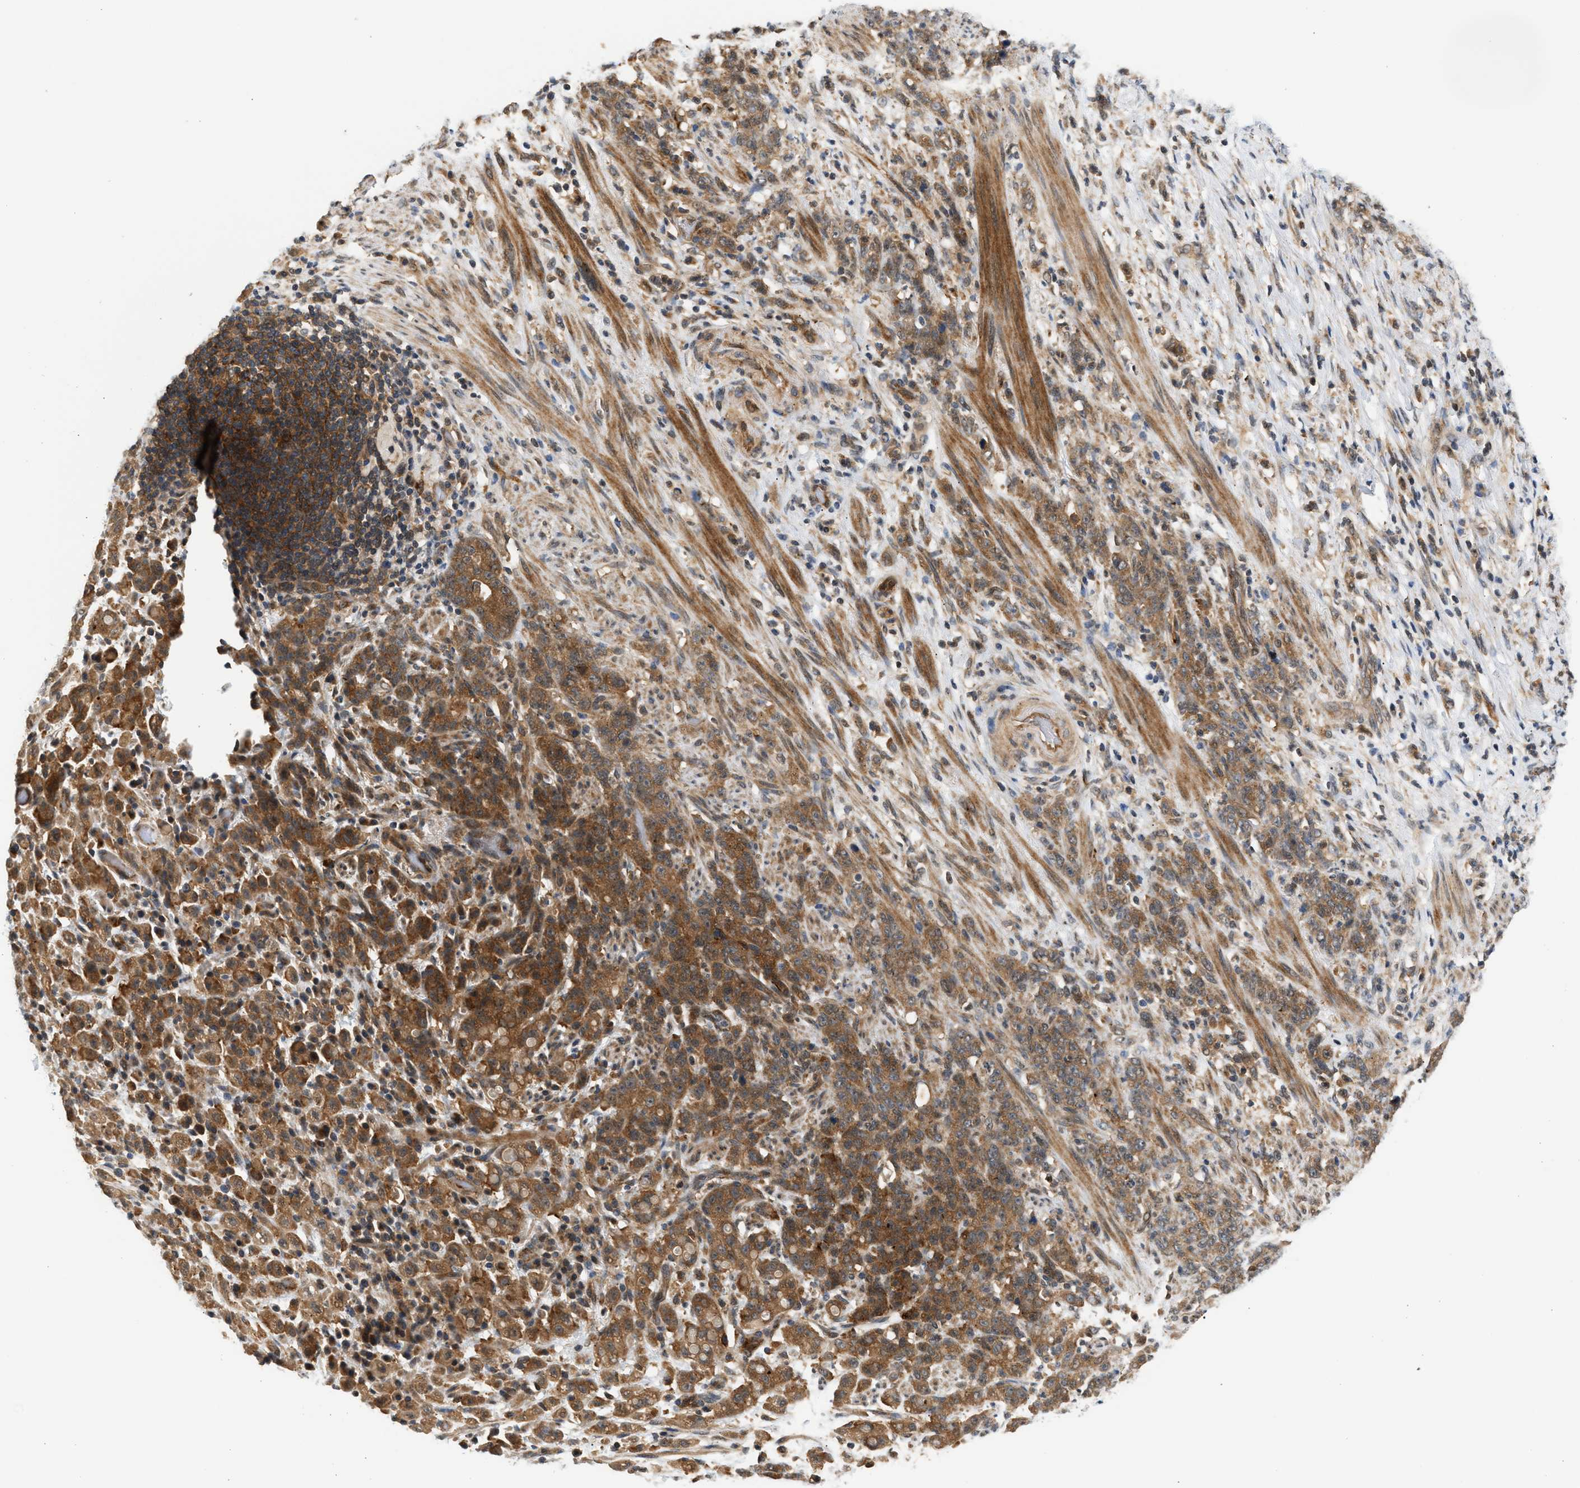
{"staining": {"intensity": "moderate", "quantity": ">75%", "location": "cytoplasmic/membranous"}, "tissue": "stomach cancer", "cell_type": "Tumor cells", "image_type": "cancer", "snomed": [{"axis": "morphology", "description": "Adenocarcinoma, NOS"}, {"axis": "topography", "description": "Stomach, lower"}], "caption": "Adenocarcinoma (stomach) stained with DAB immunohistochemistry shows medium levels of moderate cytoplasmic/membranous staining in approximately >75% of tumor cells.", "gene": "MAP2K5", "patient": {"sex": "male", "age": 88}}